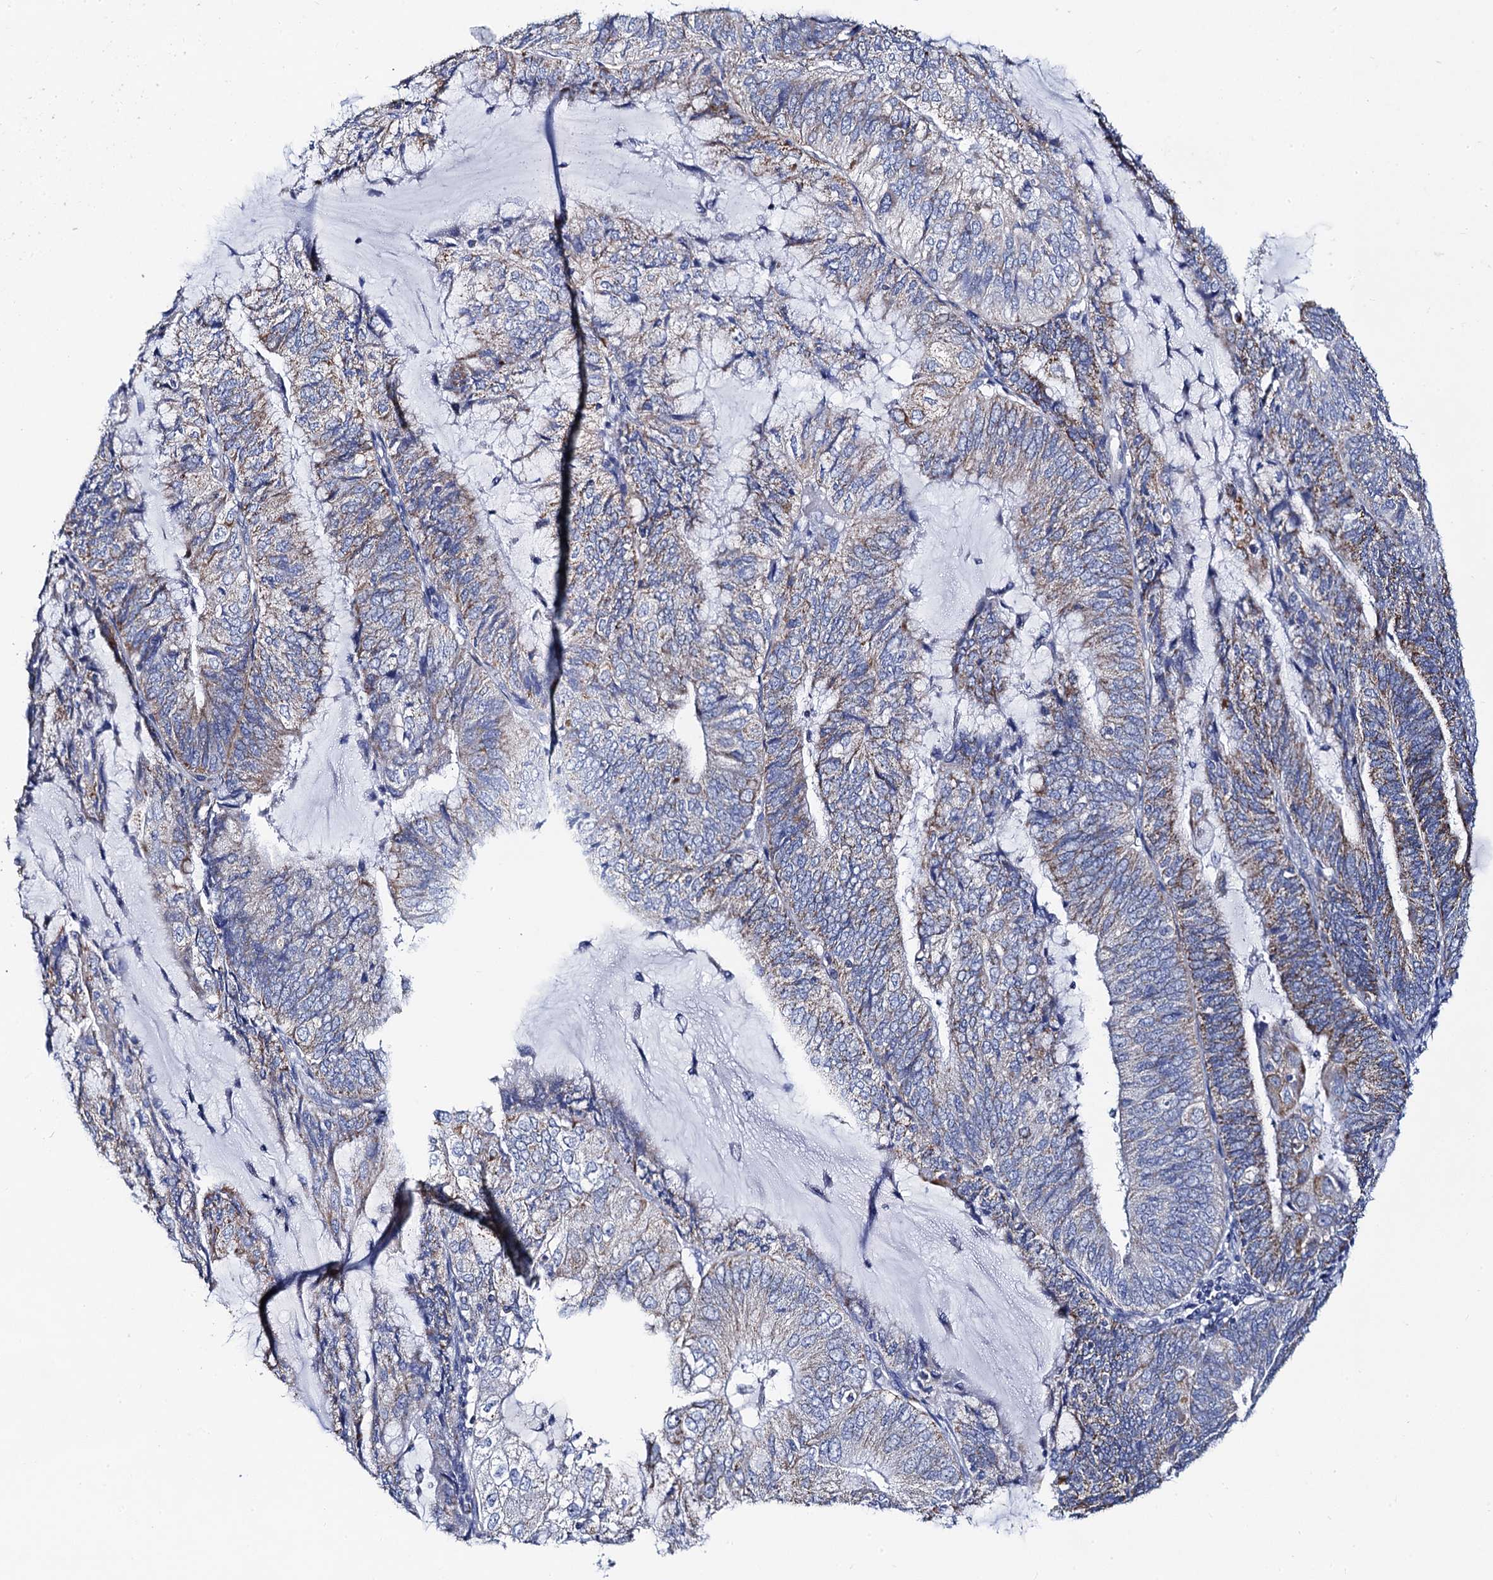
{"staining": {"intensity": "moderate", "quantity": "25%-75%", "location": "cytoplasmic/membranous"}, "tissue": "endometrial cancer", "cell_type": "Tumor cells", "image_type": "cancer", "snomed": [{"axis": "morphology", "description": "Adenocarcinoma, NOS"}, {"axis": "topography", "description": "Endometrium"}], "caption": "This is a photomicrograph of IHC staining of endometrial adenocarcinoma, which shows moderate staining in the cytoplasmic/membranous of tumor cells.", "gene": "ACADSB", "patient": {"sex": "female", "age": 81}}